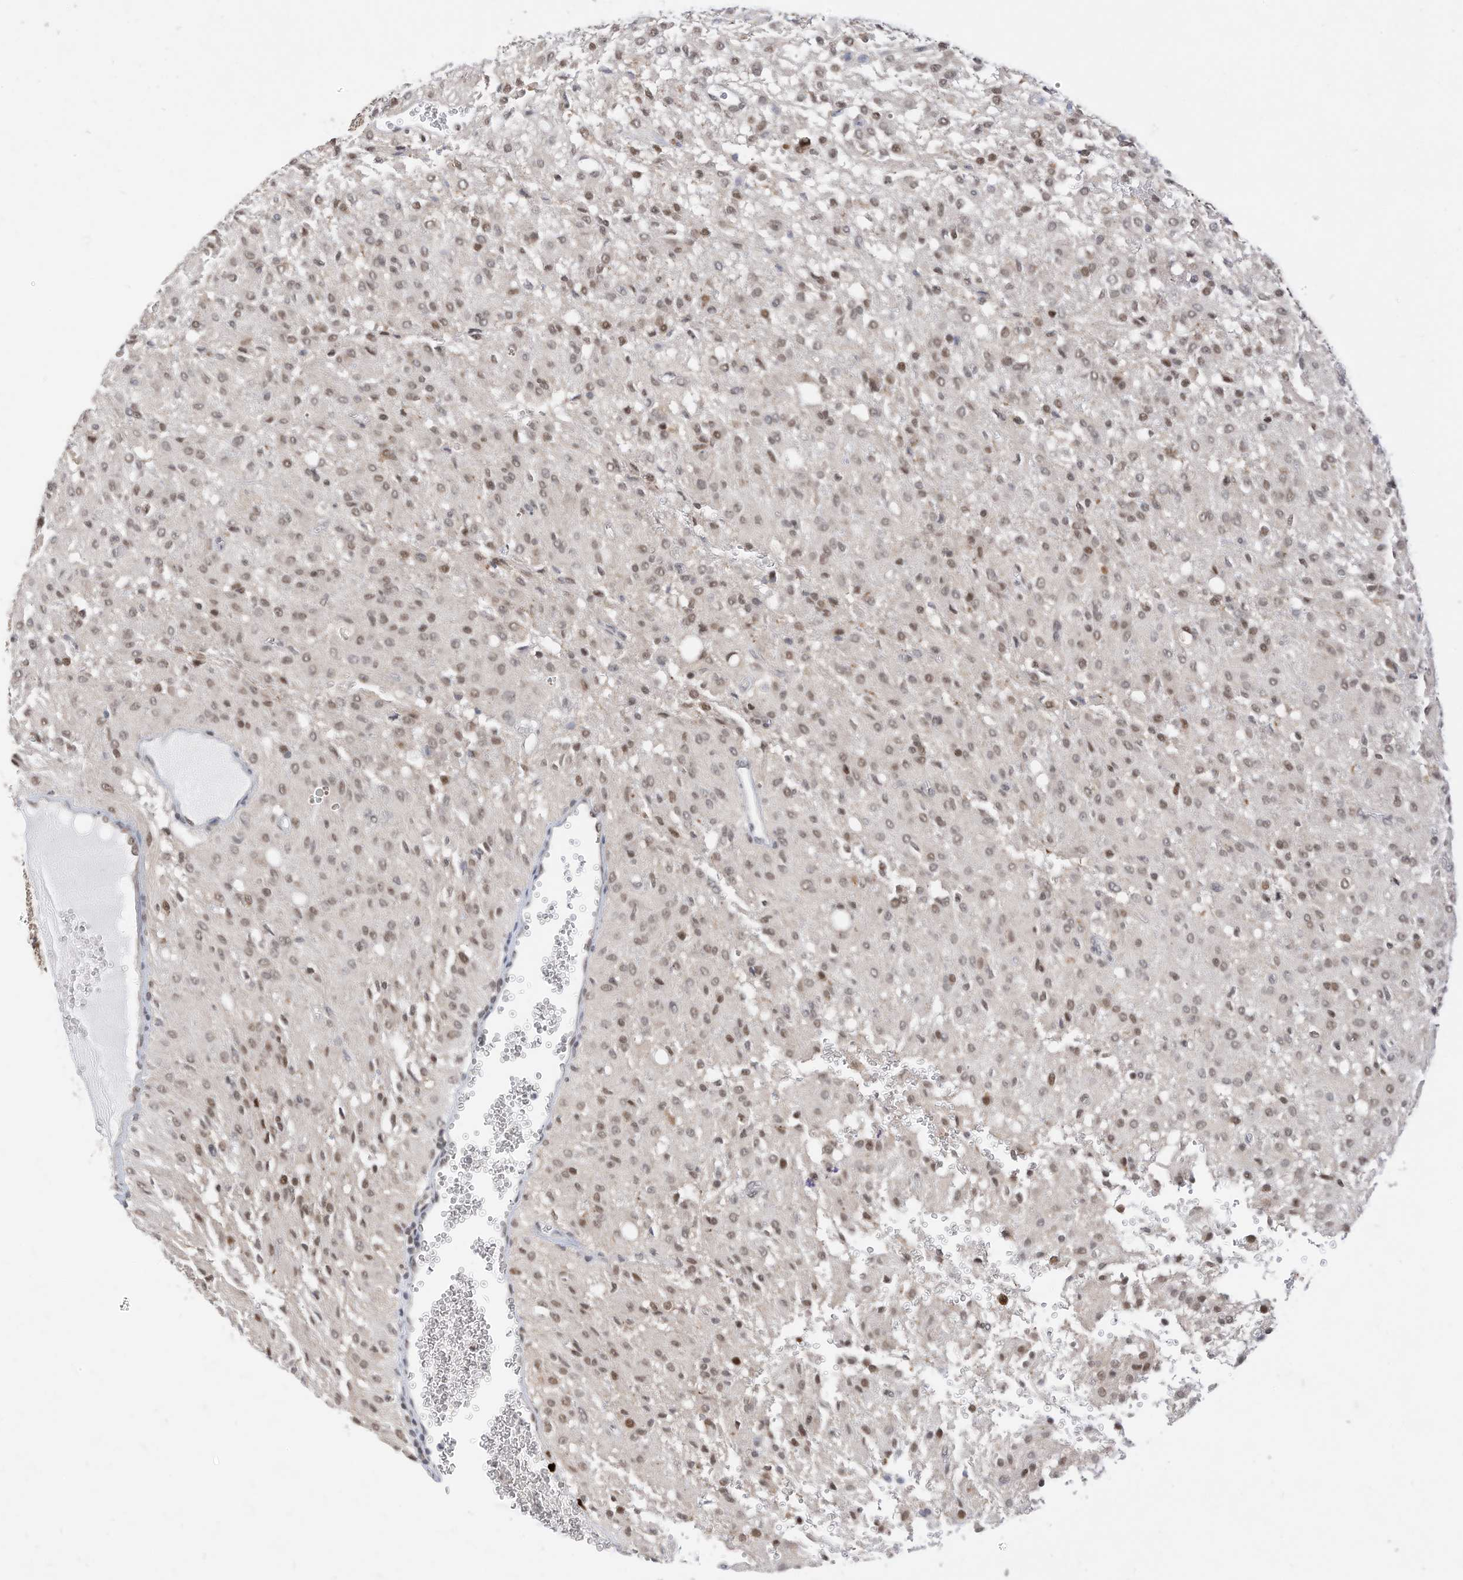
{"staining": {"intensity": "weak", "quantity": ">75%", "location": "nuclear"}, "tissue": "glioma", "cell_type": "Tumor cells", "image_type": "cancer", "snomed": [{"axis": "morphology", "description": "Glioma, malignant, High grade"}, {"axis": "topography", "description": "Brain"}], "caption": "IHC image of neoplastic tissue: human glioma stained using immunohistochemistry demonstrates low levels of weak protein expression localized specifically in the nuclear of tumor cells, appearing as a nuclear brown color.", "gene": "OGT", "patient": {"sex": "female", "age": 59}}